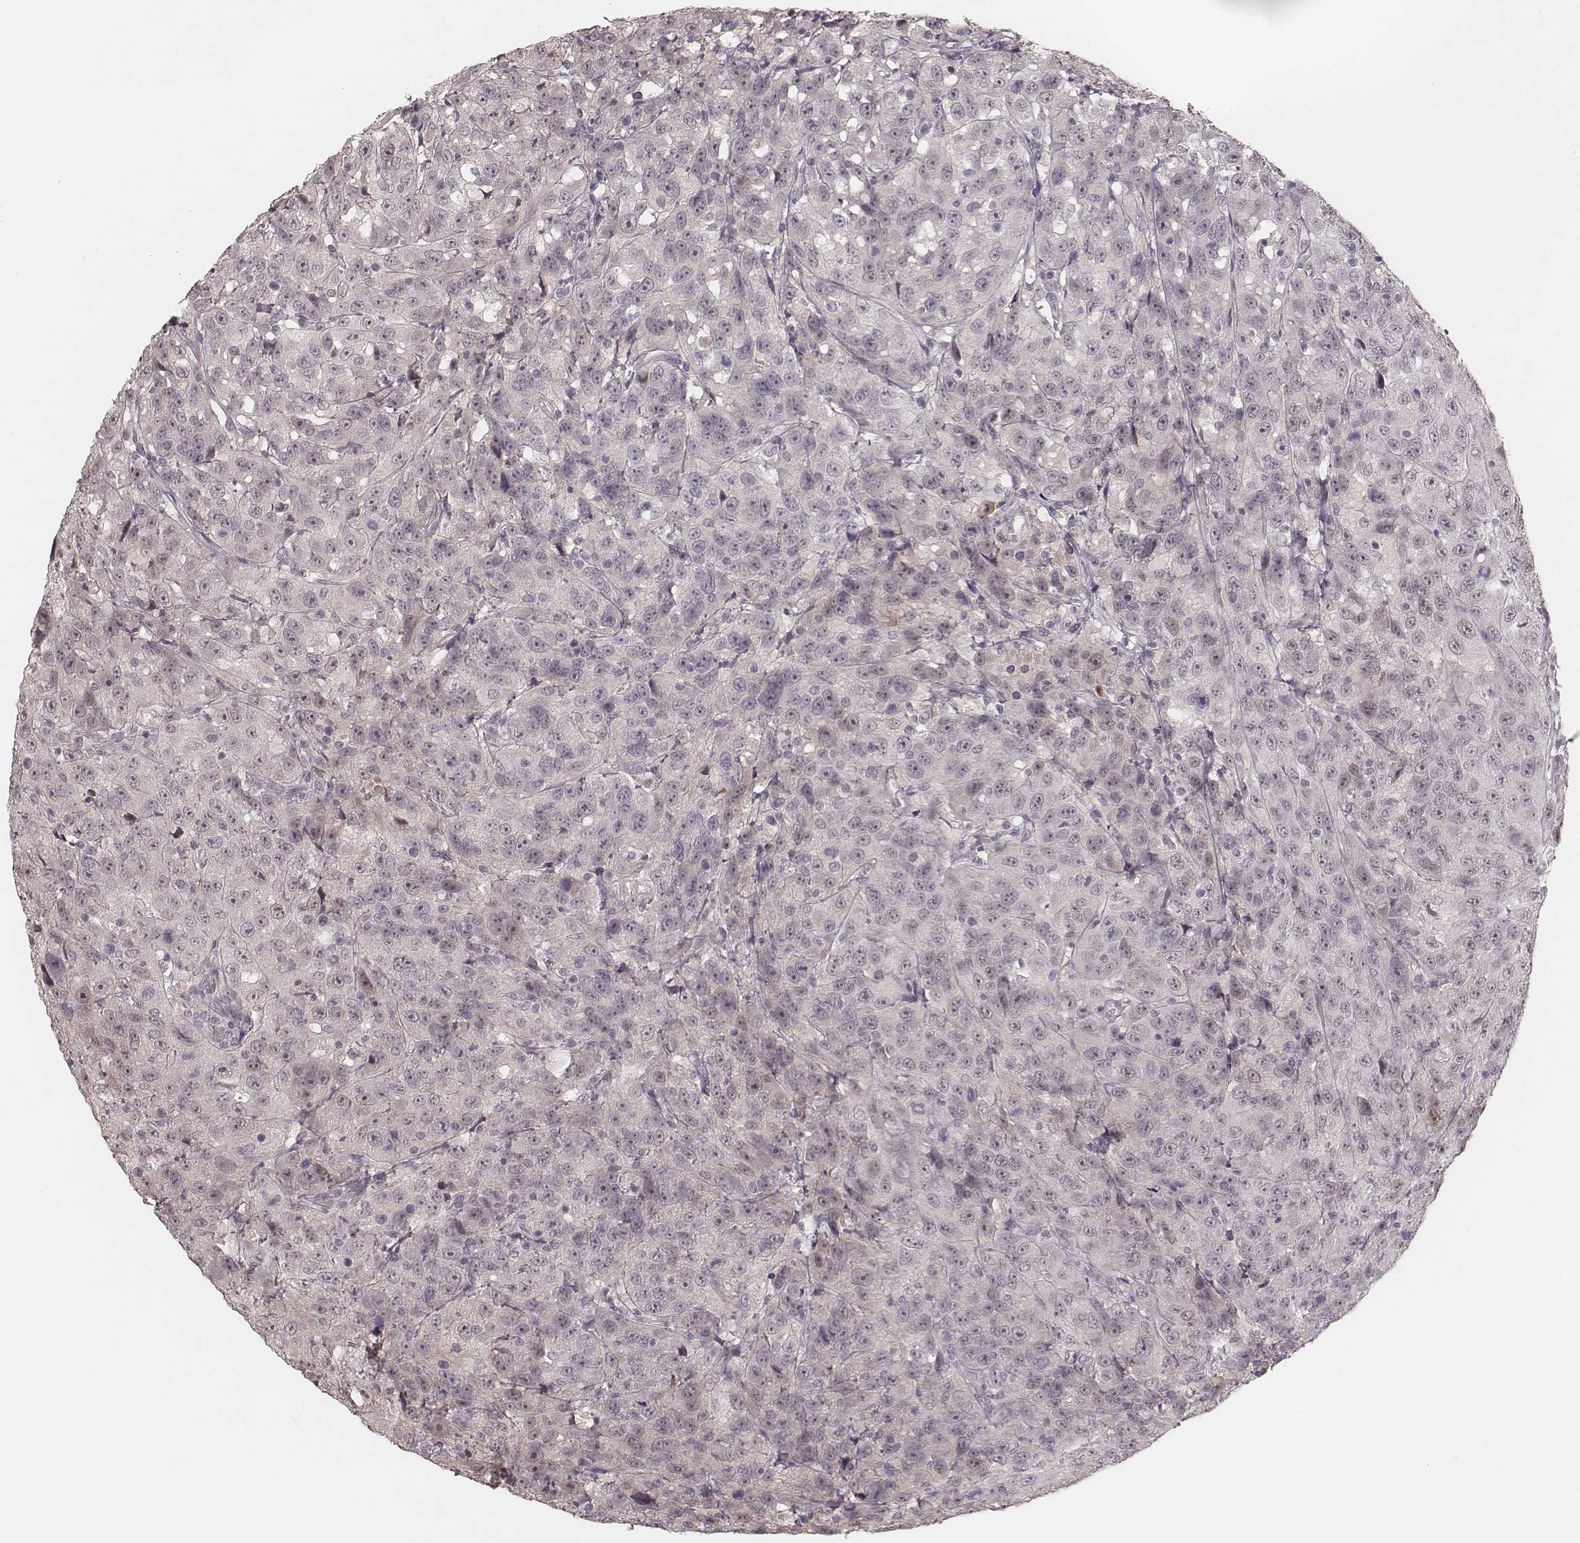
{"staining": {"intensity": "negative", "quantity": "none", "location": "none"}, "tissue": "urothelial cancer", "cell_type": "Tumor cells", "image_type": "cancer", "snomed": [{"axis": "morphology", "description": "Urothelial carcinoma, NOS"}, {"axis": "morphology", "description": "Urothelial carcinoma, High grade"}, {"axis": "topography", "description": "Urinary bladder"}], "caption": "This is an immunohistochemistry (IHC) histopathology image of human urothelial cancer. There is no staining in tumor cells.", "gene": "FAM13B", "patient": {"sex": "female", "age": 73}}